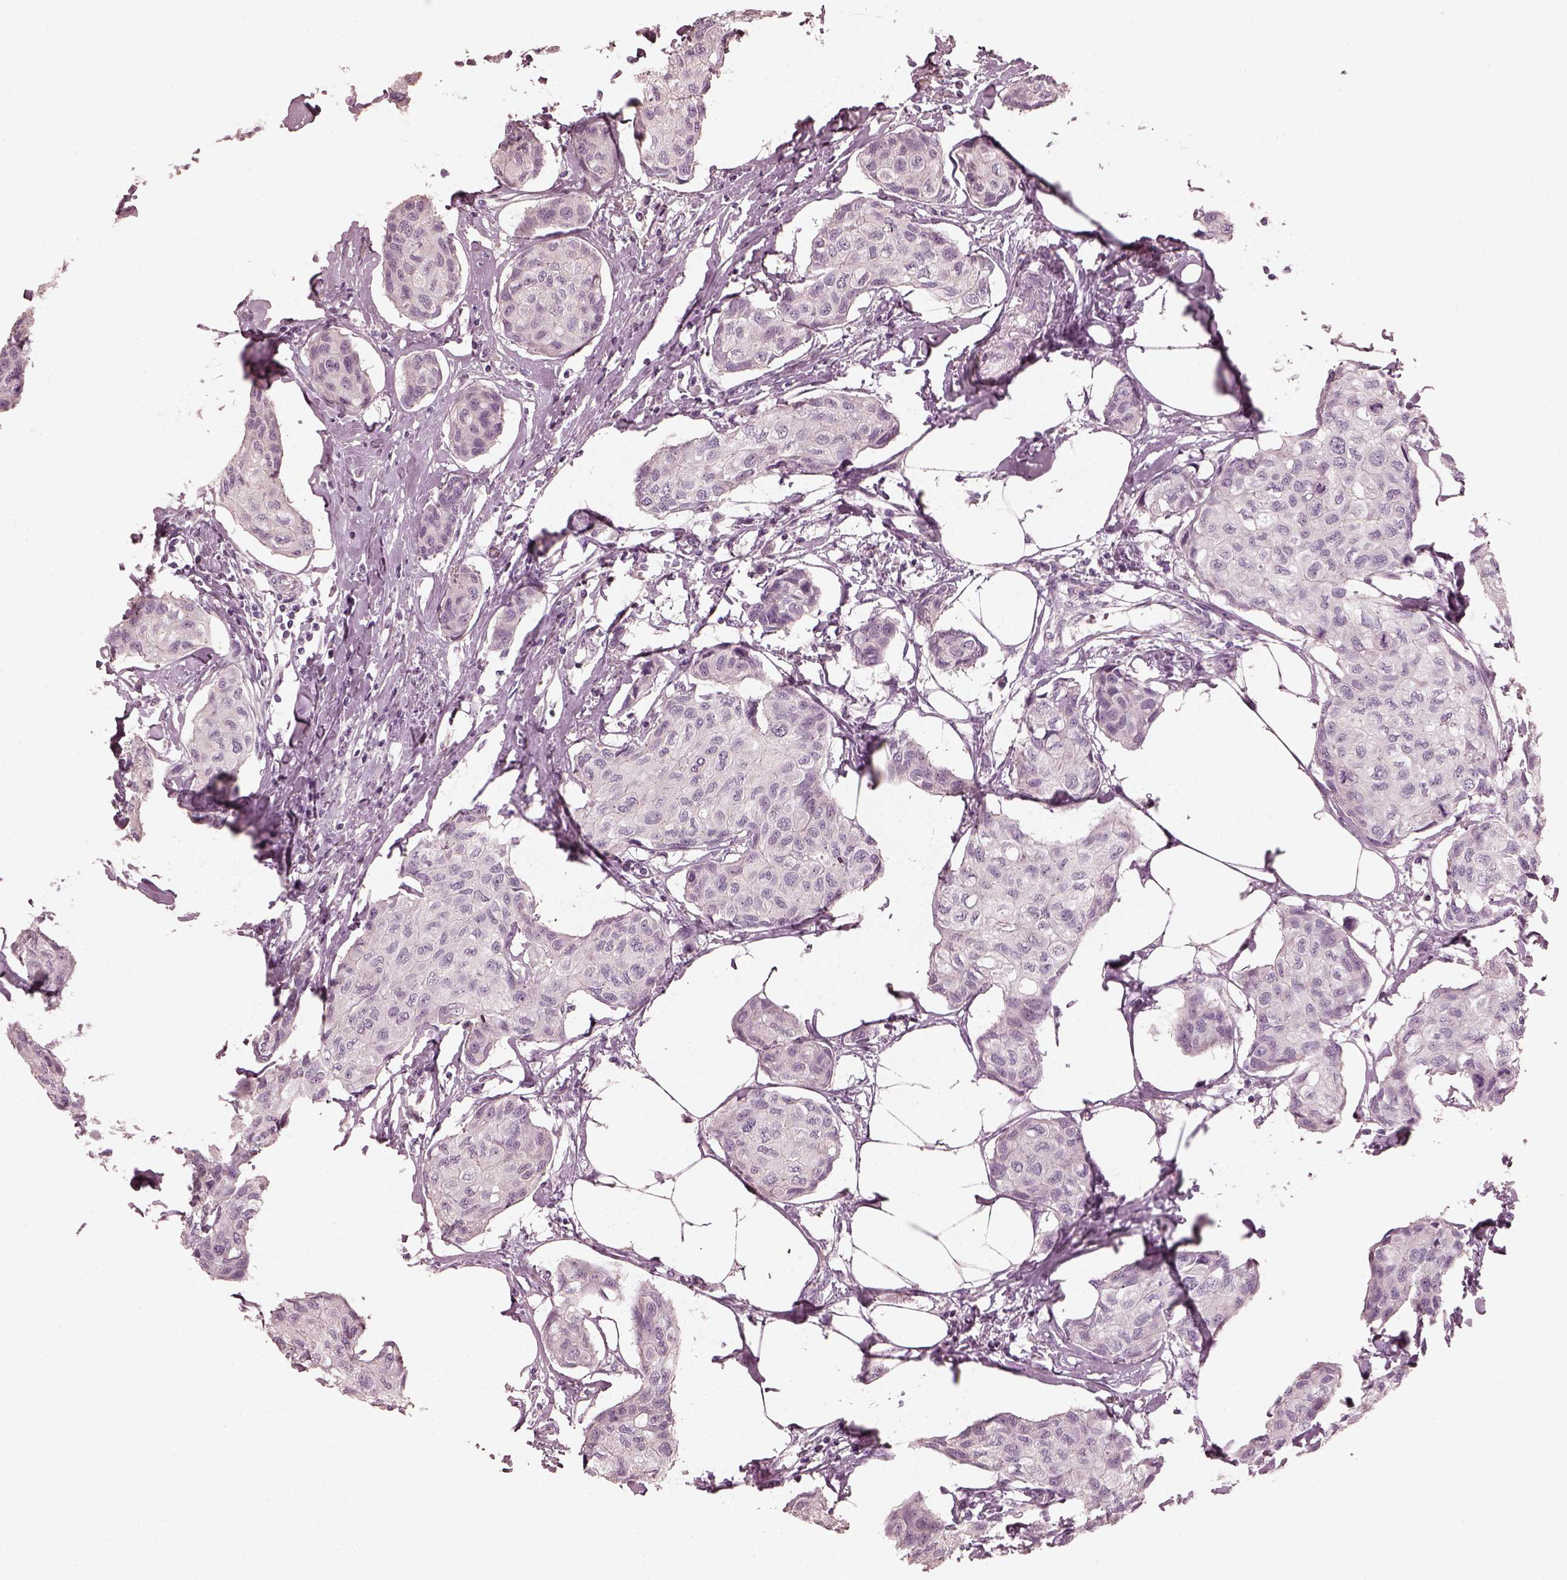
{"staining": {"intensity": "negative", "quantity": "none", "location": "none"}, "tissue": "breast cancer", "cell_type": "Tumor cells", "image_type": "cancer", "snomed": [{"axis": "morphology", "description": "Duct carcinoma"}, {"axis": "topography", "description": "Breast"}], "caption": "A high-resolution histopathology image shows immunohistochemistry (IHC) staining of breast invasive ductal carcinoma, which demonstrates no significant staining in tumor cells.", "gene": "OPTC", "patient": {"sex": "female", "age": 80}}